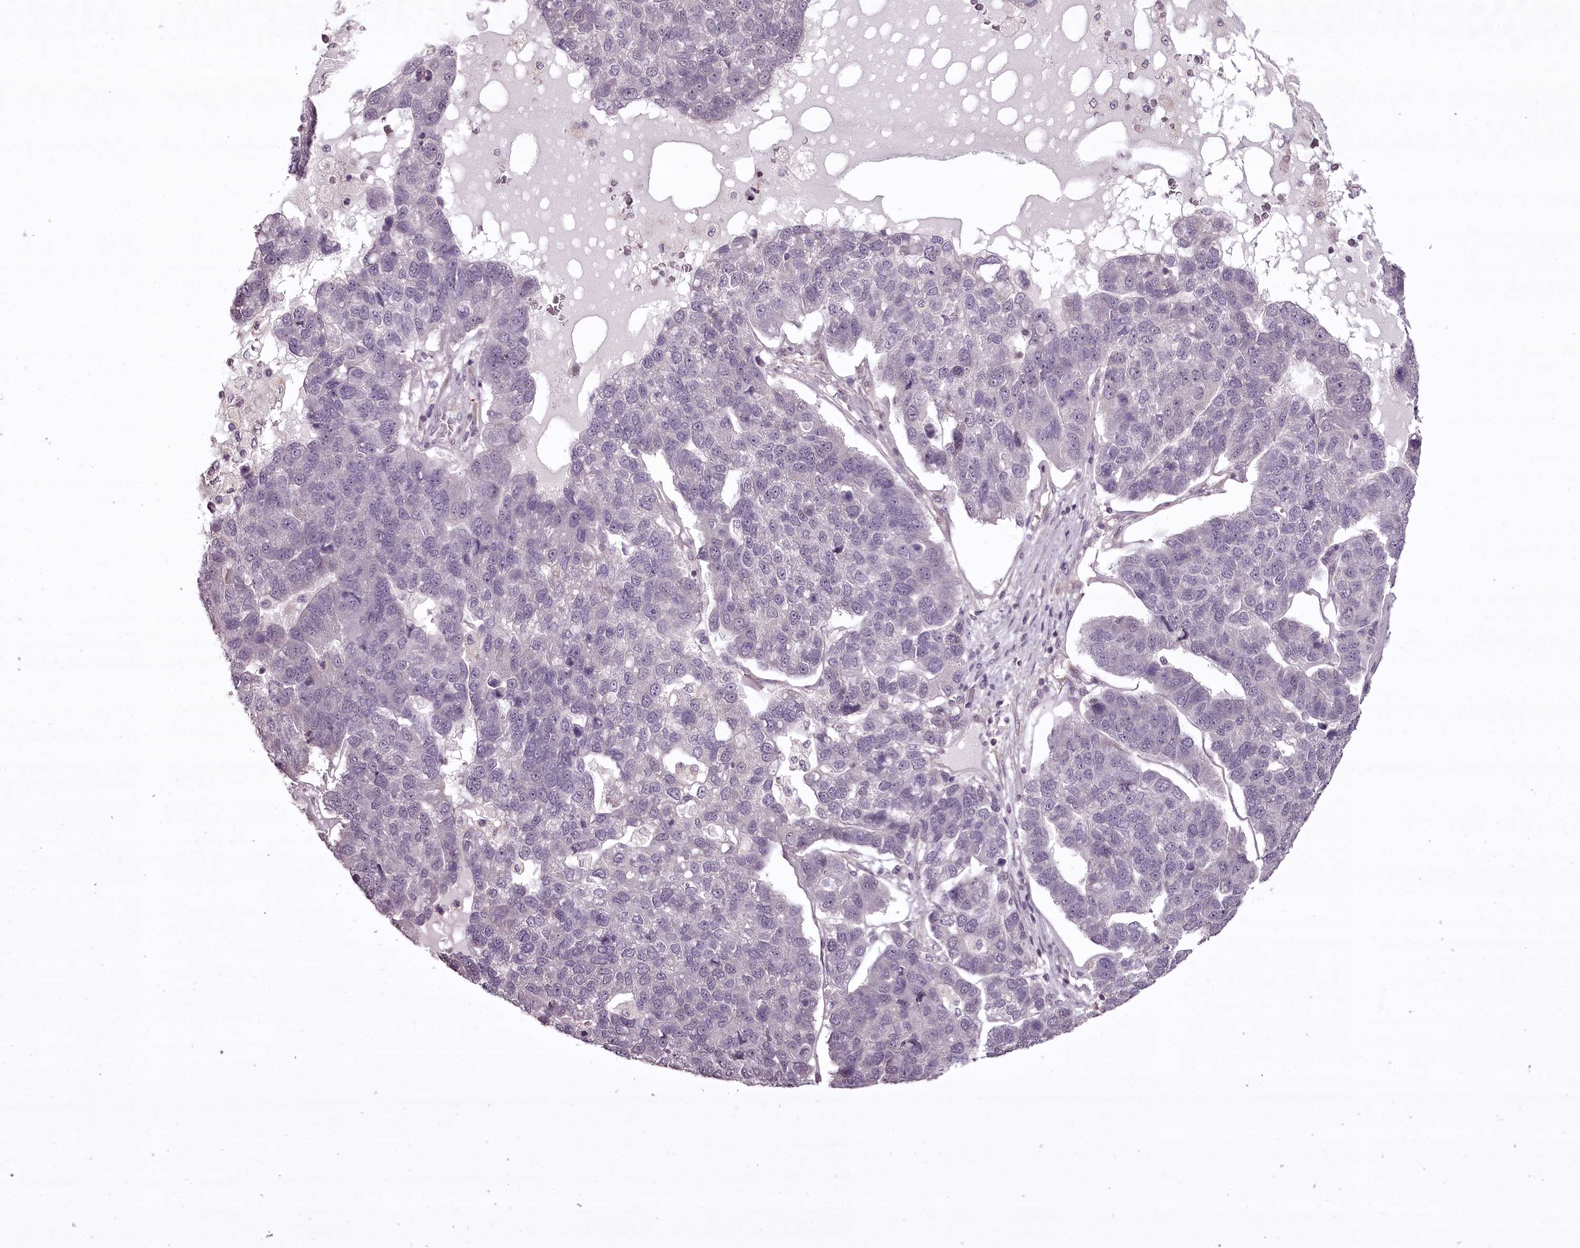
{"staining": {"intensity": "negative", "quantity": "none", "location": "none"}, "tissue": "pancreatic cancer", "cell_type": "Tumor cells", "image_type": "cancer", "snomed": [{"axis": "morphology", "description": "Adenocarcinoma, NOS"}, {"axis": "topography", "description": "Pancreas"}], "caption": "An image of human adenocarcinoma (pancreatic) is negative for staining in tumor cells. The staining was performed using DAB (3,3'-diaminobenzidine) to visualize the protein expression in brown, while the nuclei were stained in blue with hematoxylin (Magnification: 20x).", "gene": "CCDC92", "patient": {"sex": "female", "age": 61}}